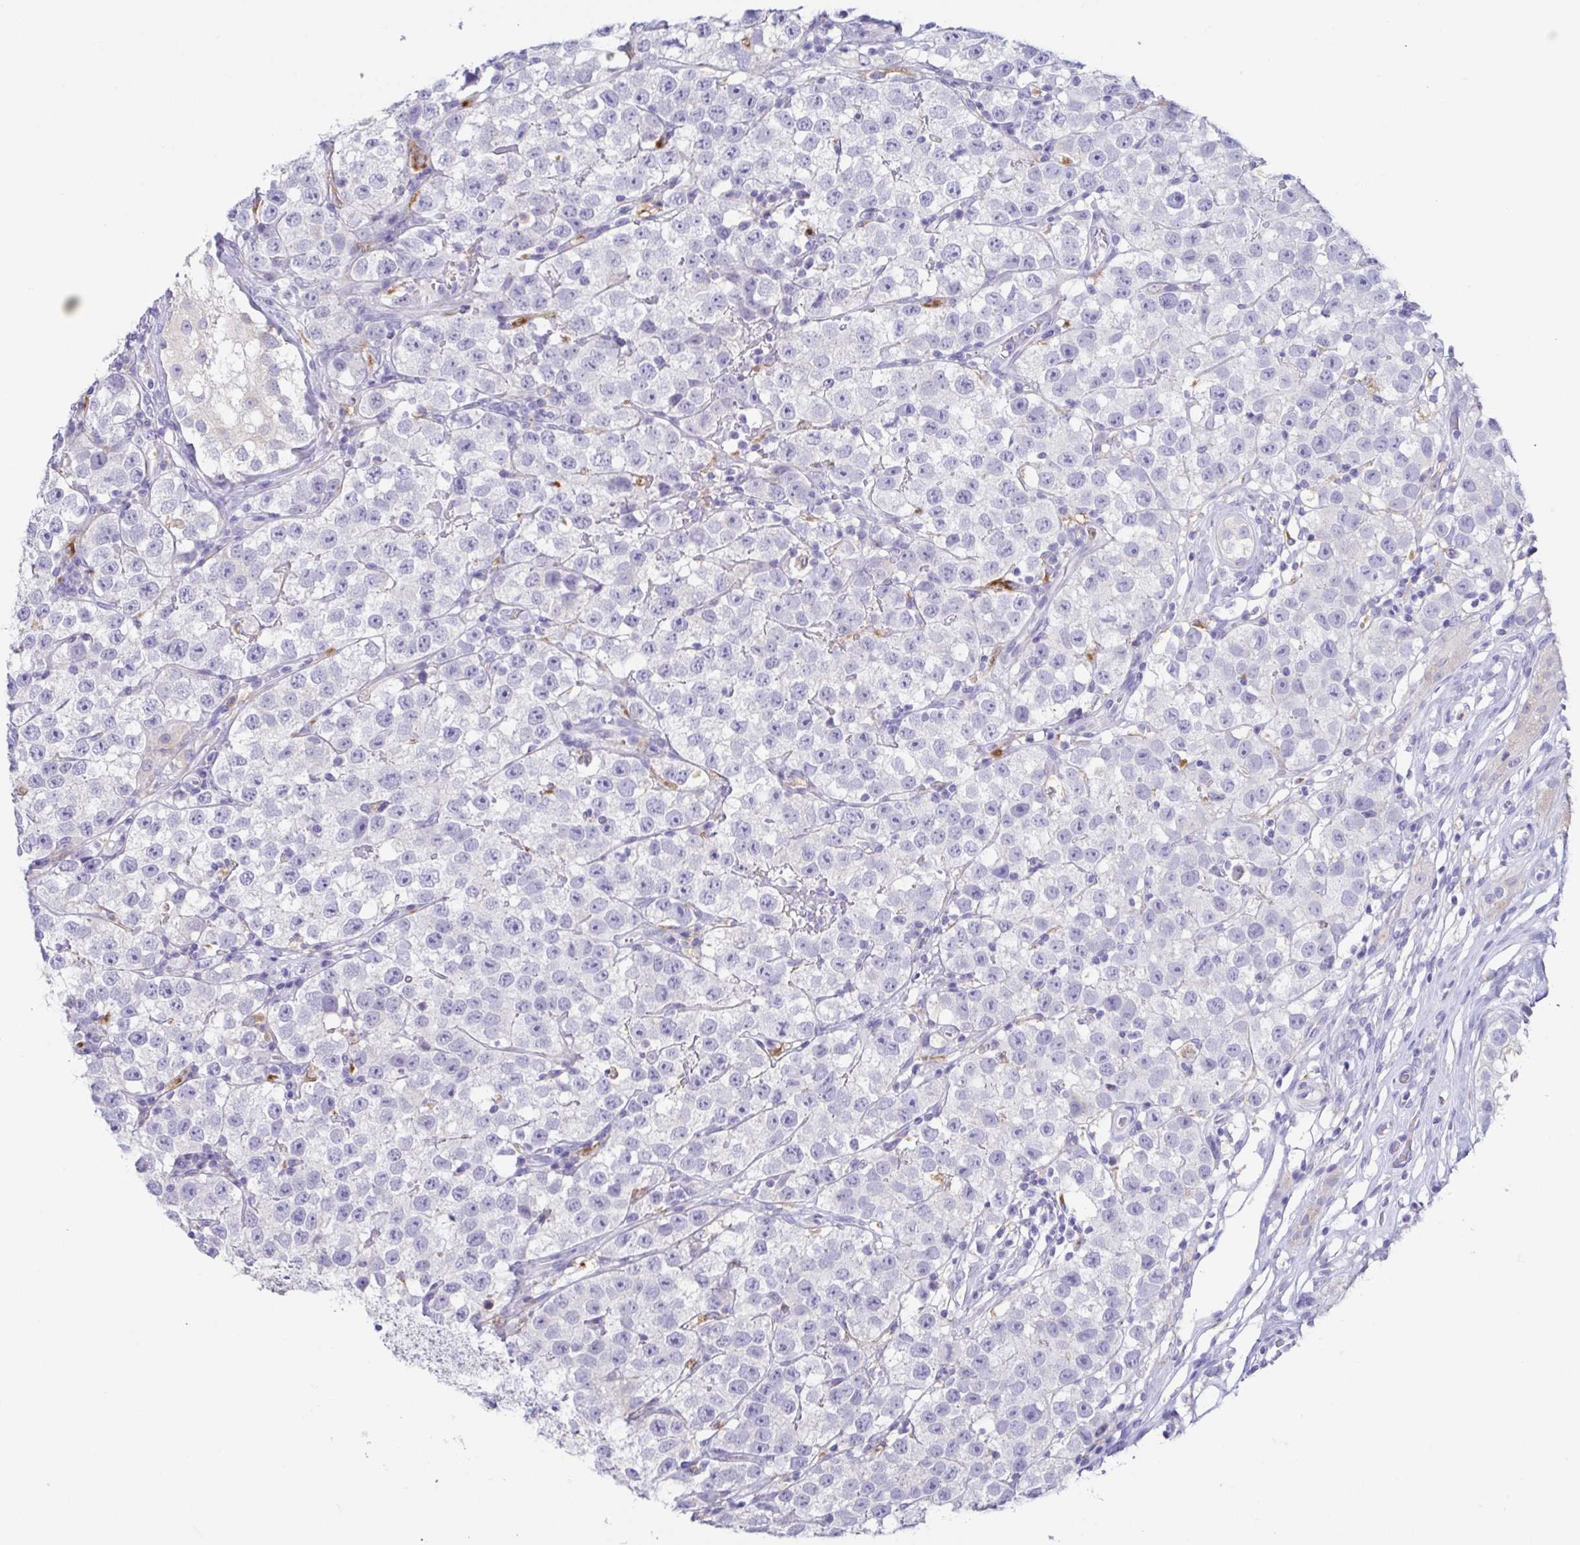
{"staining": {"intensity": "negative", "quantity": "none", "location": "none"}, "tissue": "testis cancer", "cell_type": "Tumor cells", "image_type": "cancer", "snomed": [{"axis": "morphology", "description": "Seminoma, NOS"}, {"axis": "topography", "description": "Testis"}], "caption": "Micrograph shows no significant protein staining in tumor cells of seminoma (testis).", "gene": "ATP6V1G2", "patient": {"sex": "male", "age": 34}}